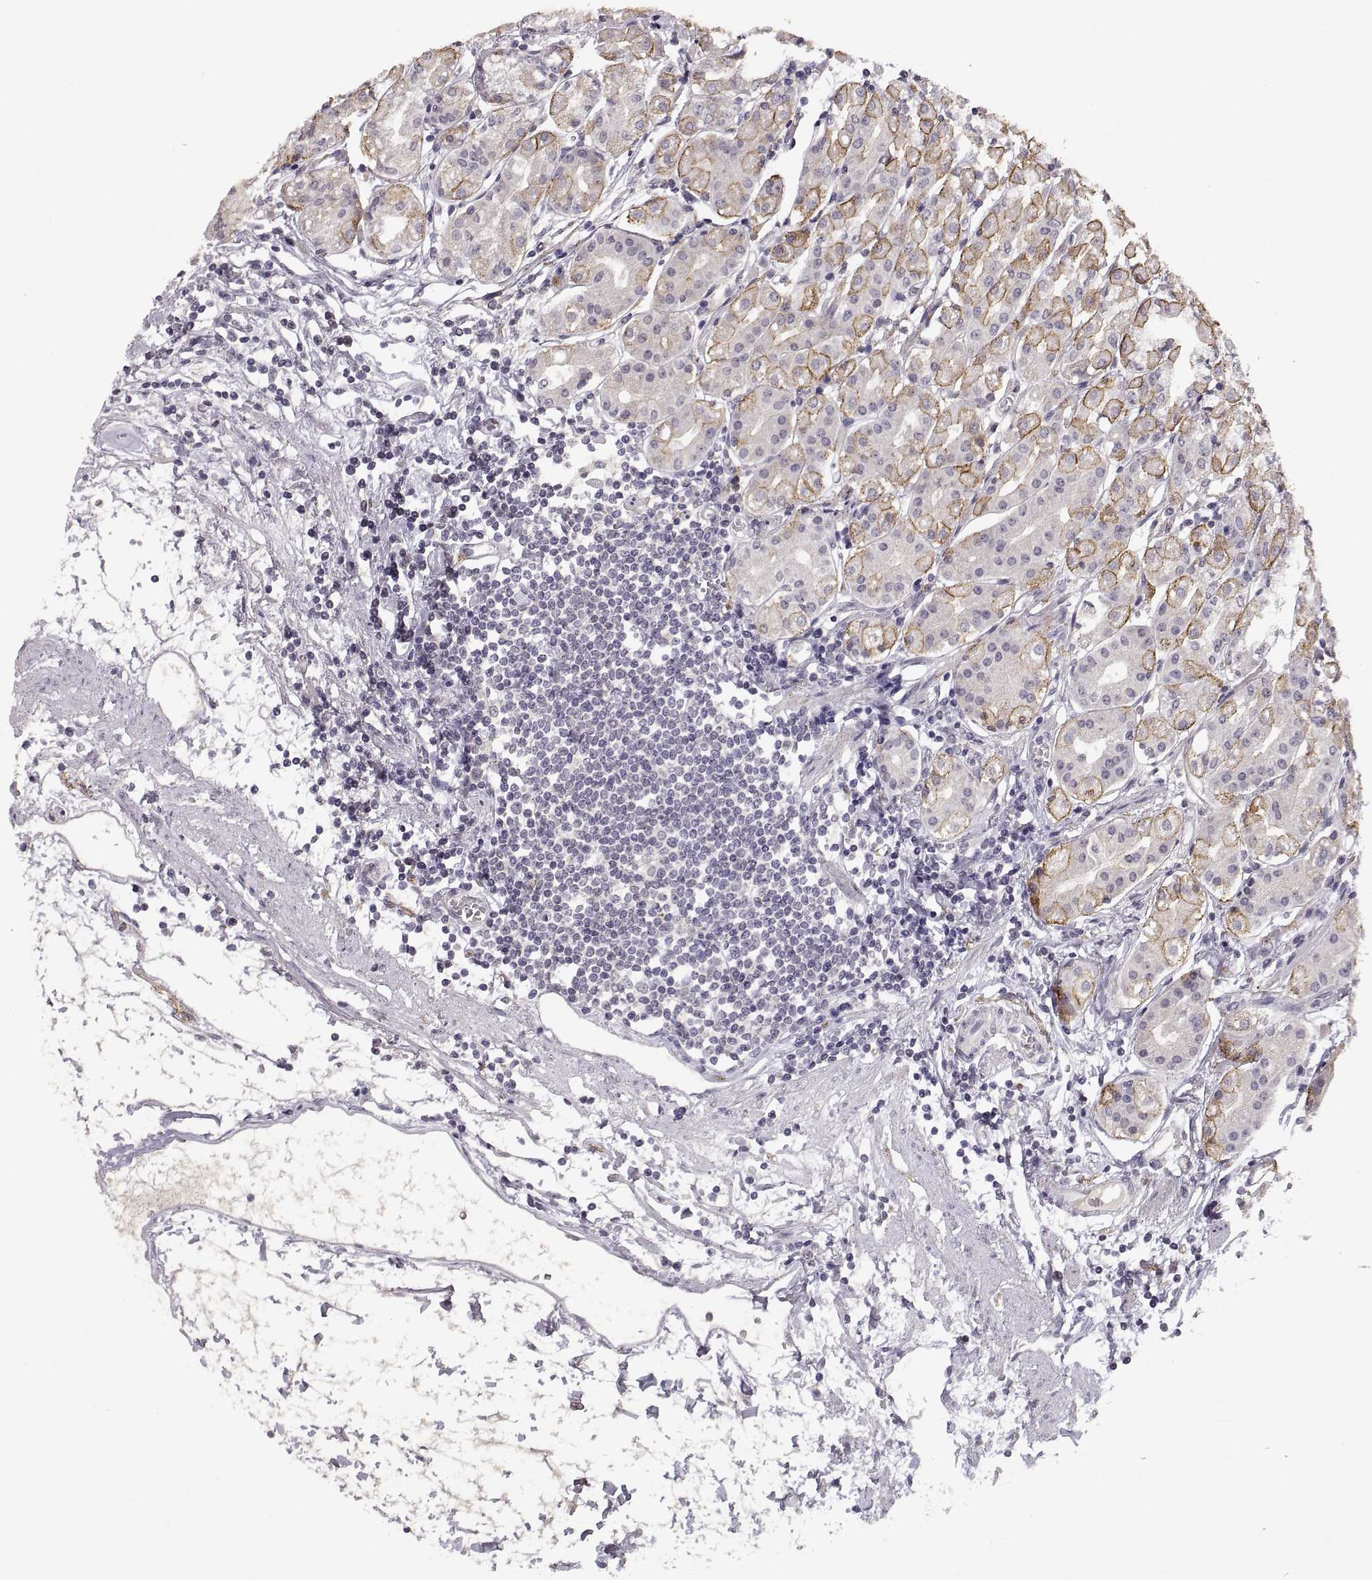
{"staining": {"intensity": "strong", "quantity": "25%-75%", "location": "cytoplasmic/membranous"}, "tissue": "stomach", "cell_type": "Glandular cells", "image_type": "normal", "snomed": [{"axis": "morphology", "description": "Normal tissue, NOS"}, {"axis": "topography", "description": "Skeletal muscle"}, {"axis": "topography", "description": "Stomach"}], "caption": "Protein analysis of unremarkable stomach displays strong cytoplasmic/membranous expression in approximately 25%-75% of glandular cells.", "gene": "CDH2", "patient": {"sex": "female", "age": 57}}